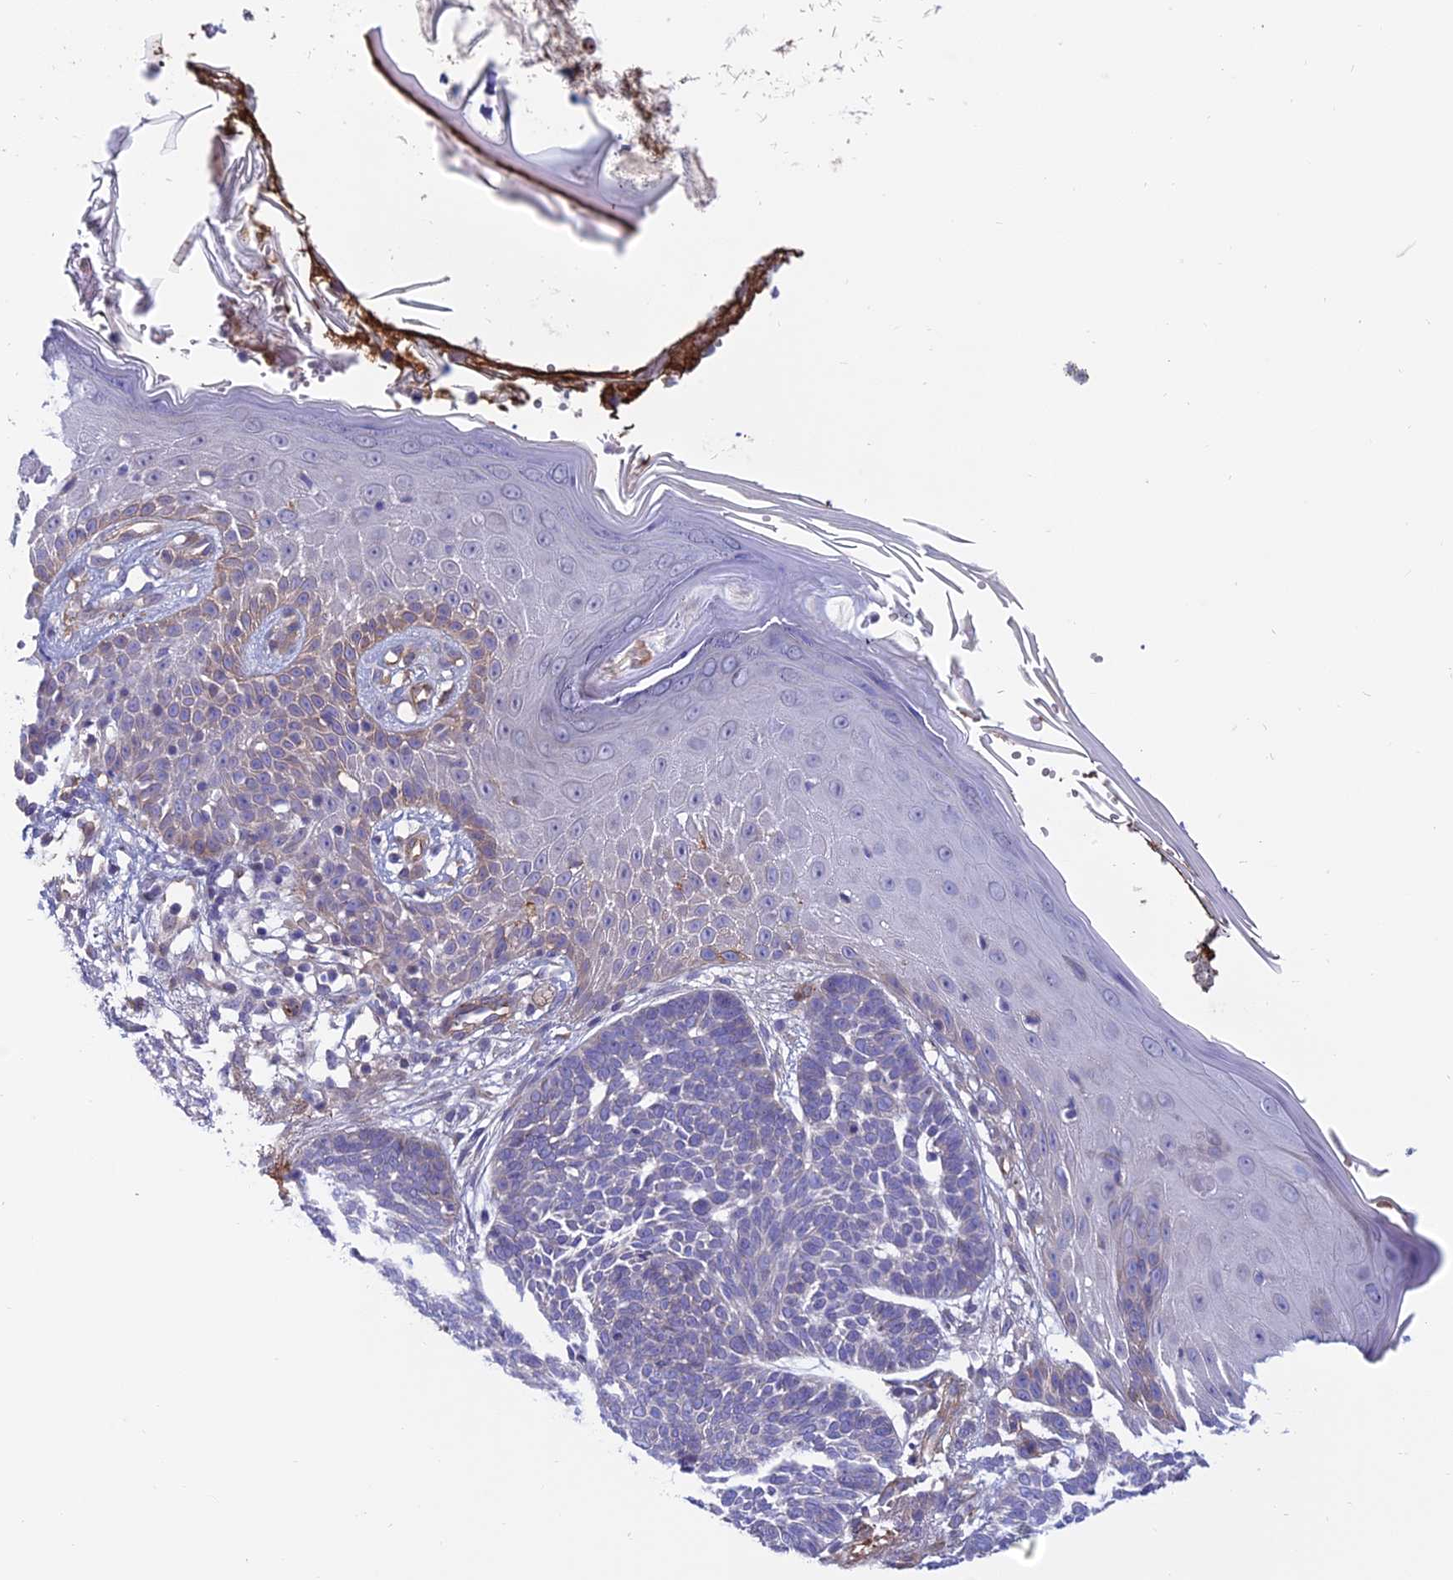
{"staining": {"intensity": "negative", "quantity": "none", "location": "none"}, "tissue": "skin cancer", "cell_type": "Tumor cells", "image_type": "cancer", "snomed": [{"axis": "morphology", "description": "Normal tissue, NOS"}, {"axis": "morphology", "description": "Basal cell carcinoma"}, {"axis": "topography", "description": "Skin"}], "caption": "Immunohistochemical staining of human skin cancer (basal cell carcinoma) demonstrates no significant positivity in tumor cells. (Stains: DAB (3,3'-diaminobenzidine) immunohistochemistry (IHC) with hematoxylin counter stain, Microscopy: brightfield microscopy at high magnification).", "gene": "DUS2", "patient": {"sex": "male", "age": 64}}